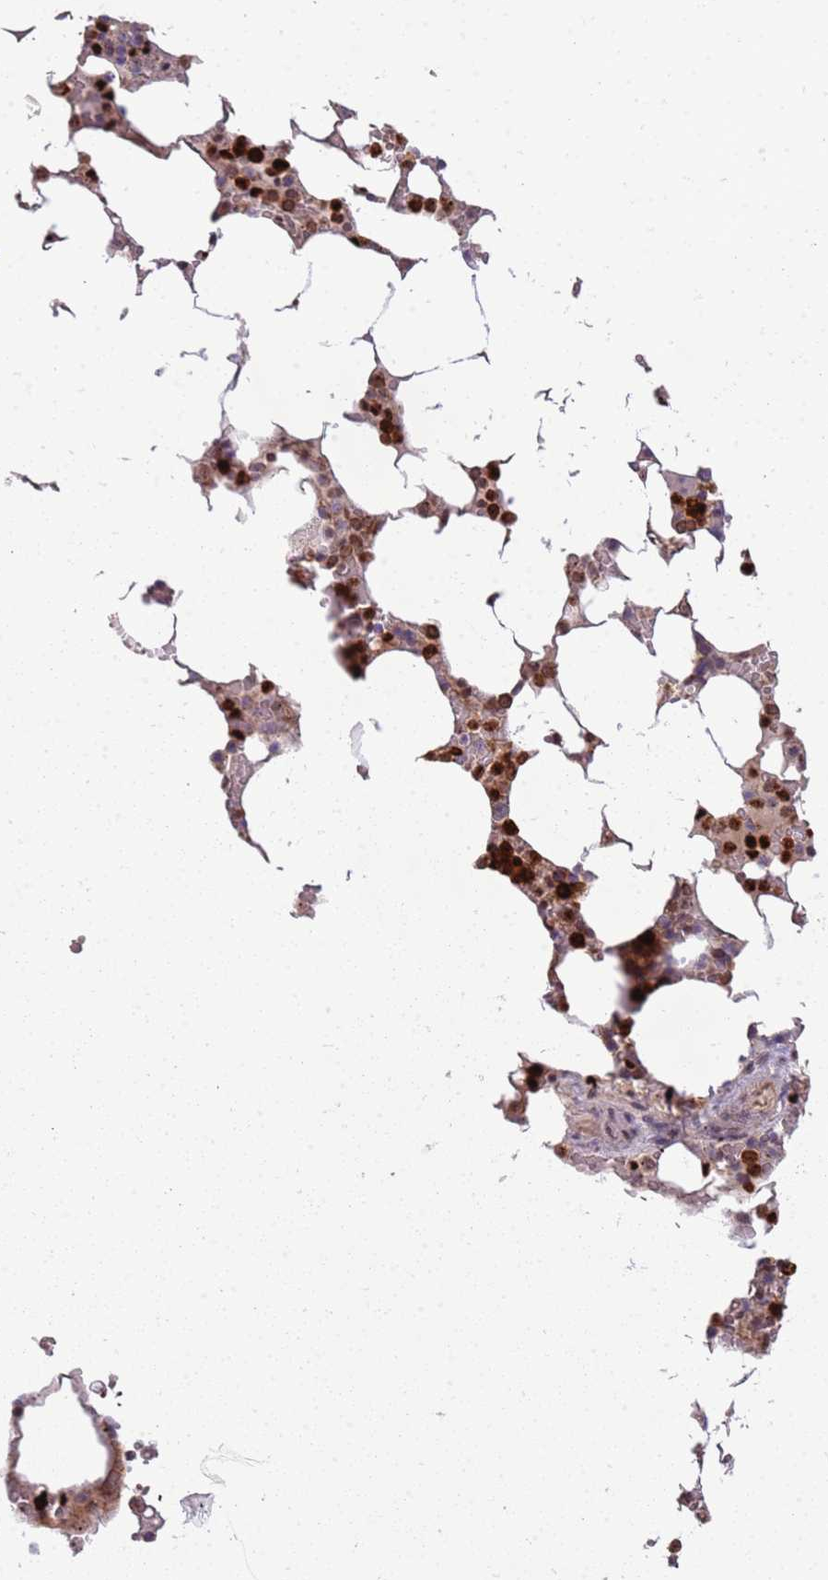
{"staining": {"intensity": "strong", "quantity": ">75%", "location": "cytoplasmic/membranous,nuclear"}, "tissue": "bone marrow", "cell_type": "Hematopoietic cells", "image_type": "normal", "snomed": [{"axis": "morphology", "description": "Normal tissue, NOS"}, {"axis": "topography", "description": "Bone marrow"}], "caption": "Immunohistochemical staining of unremarkable human bone marrow shows high levels of strong cytoplasmic/membranous,nuclear expression in approximately >75% of hematopoietic cells. (brown staining indicates protein expression, while blue staining denotes nuclei).", "gene": "CEP170", "patient": {"sex": "male", "age": 64}}